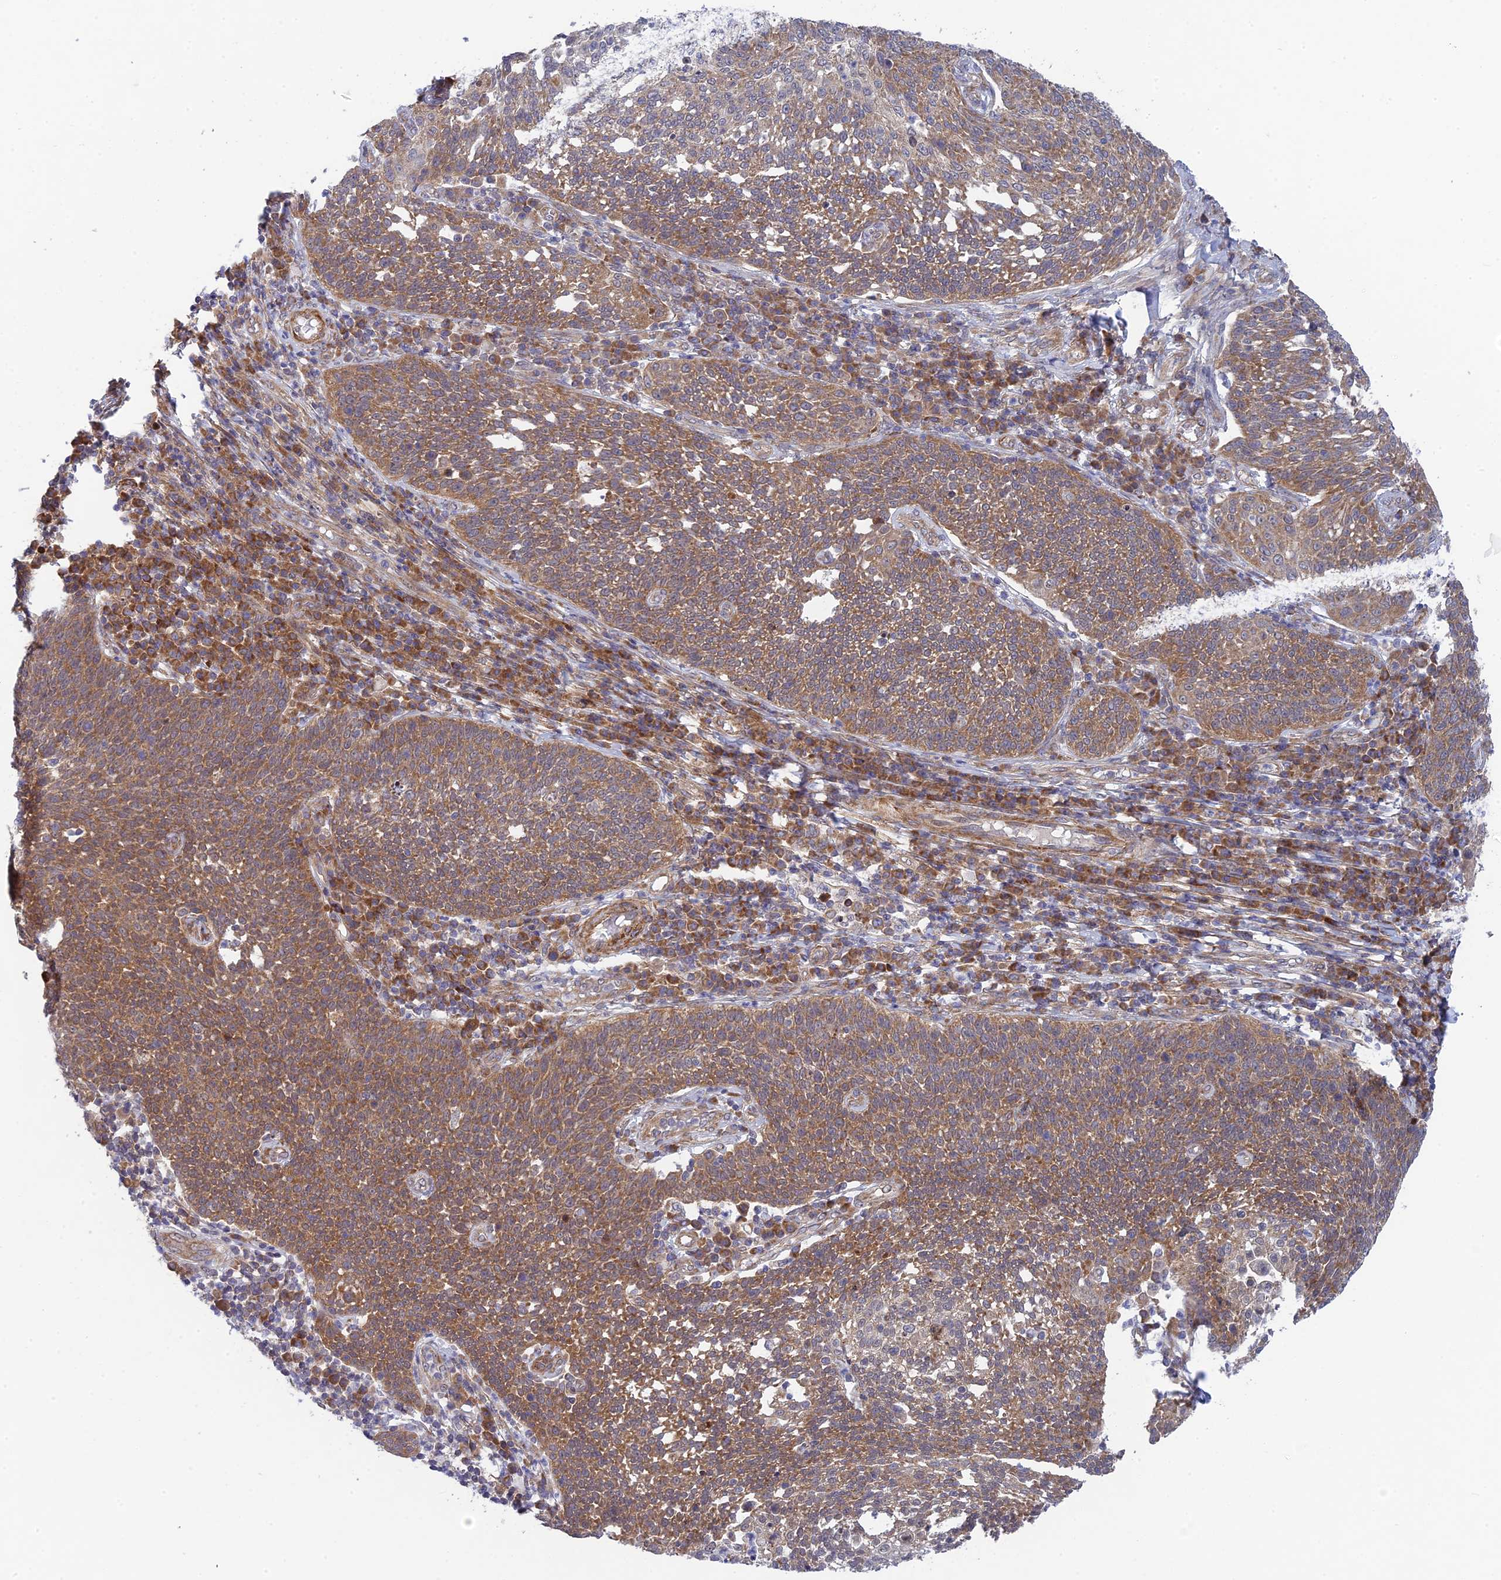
{"staining": {"intensity": "moderate", "quantity": ">75%", "location": "cytoplasmic/membranous"}, "tissue": "cervical cancer", "cell_type": "Tumor cells", "image_type": "cancer", "snomed": [{"axis": "morphology", "description": "Squamous cell carcinoma, NOS"}, {"axis": "topography", "description": "Cervix"}], "caption": "Cervical squamous cell carcinoma stained with immunohistochemistry (IHC) shows moderate cytoplasmic/membranous staining in about >75% of tumor cells.", "gene": "INCA1", "patient": {"sex": "female", "age": 34}}